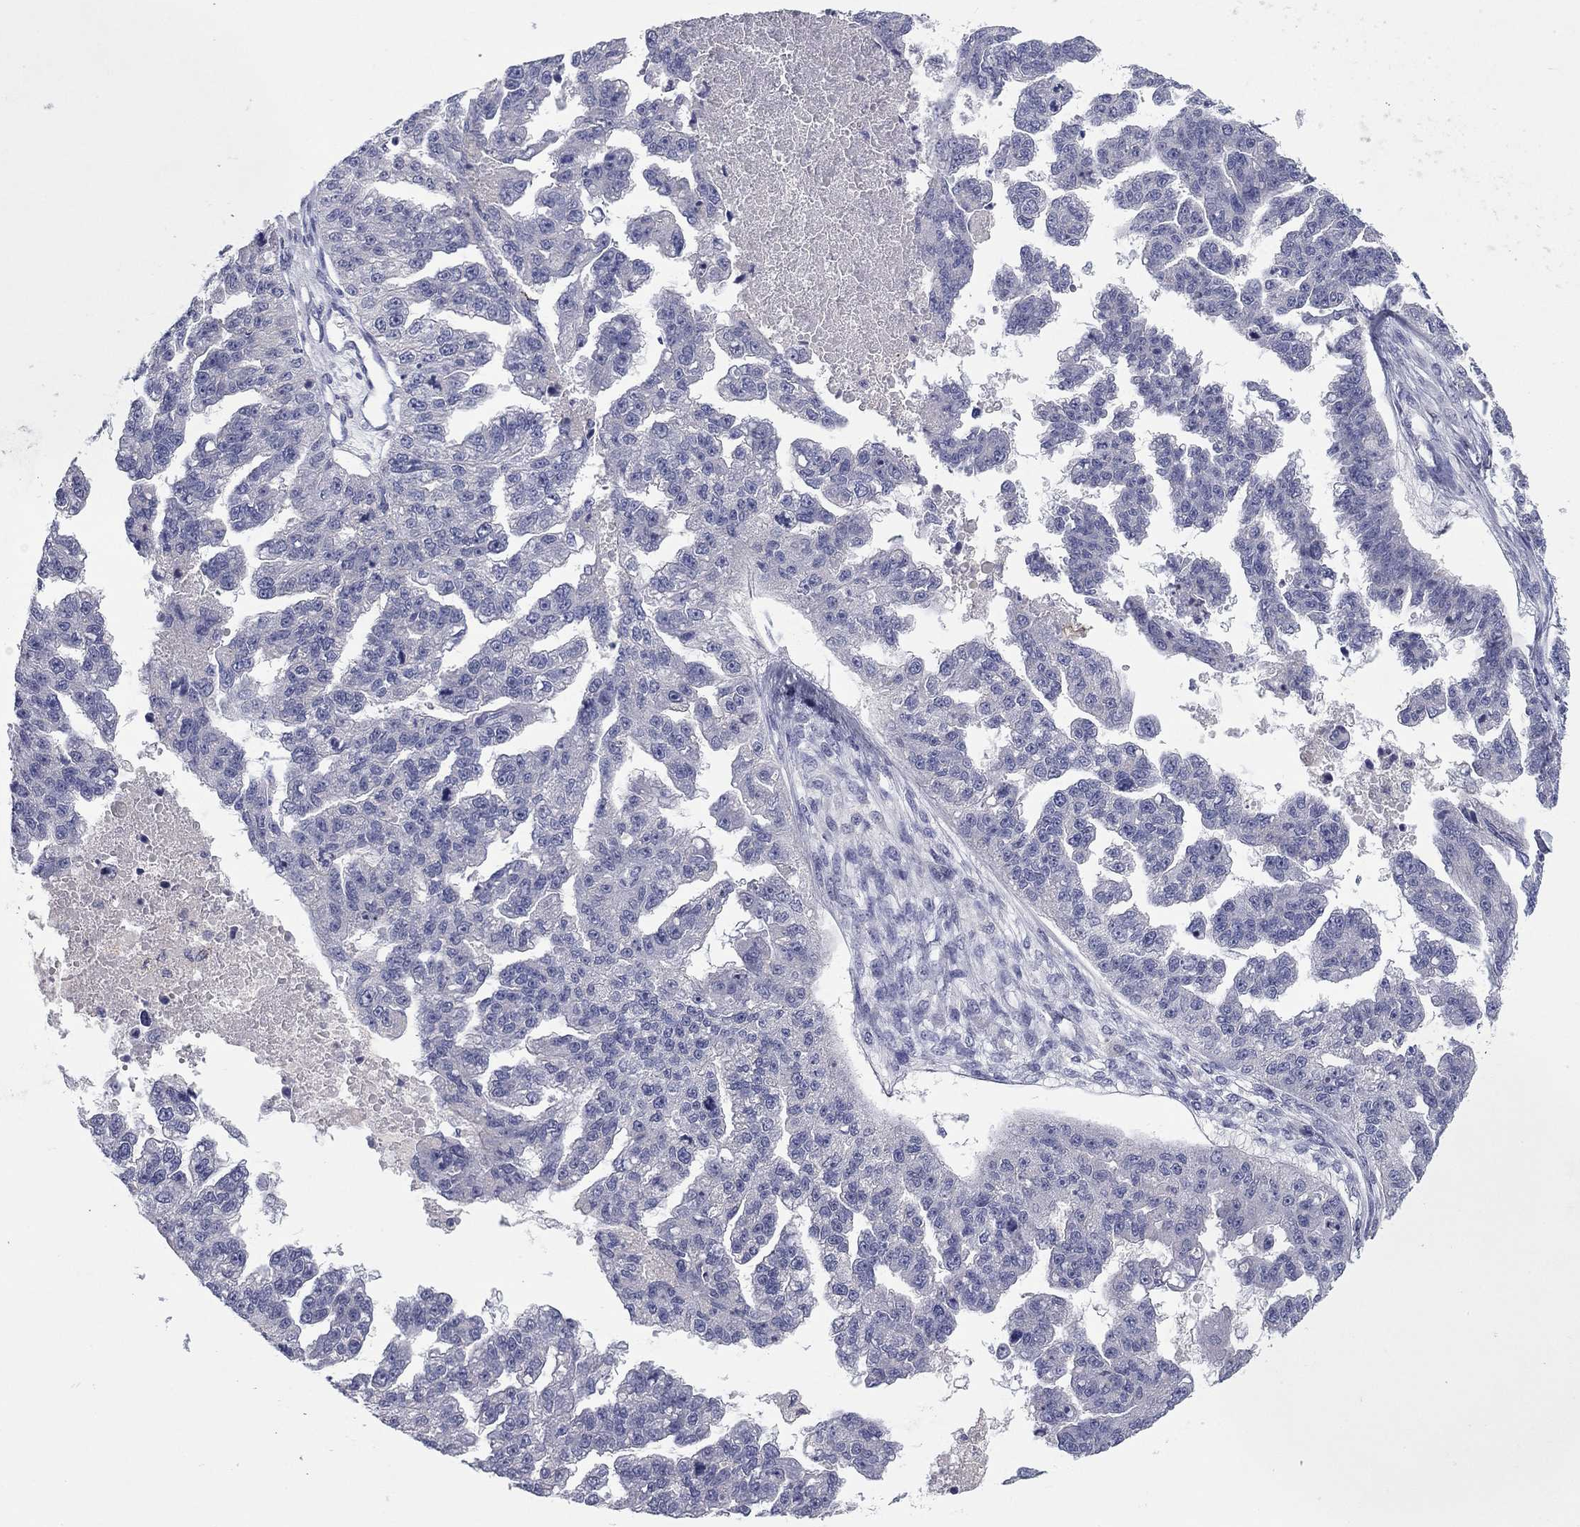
{"staining": {"intensity": "negative", "quantity": "none", "location": "none"}, "tissue": "ovarian cancer", "cell_type": "Tumor cells", "image_type": "cancer", "snomed": [{"axis": "morphology", "description": "Cystadenocarcinoma, serous, NOS"}, {"axis": "topography", "description": "Ovary"}], "caption": "The immunohistochemistry (IHC) image has no significant positivity in tumor cells of ovarian serous cystadenocarcinoma tissue. (Stains: DAB (3,3'-diaminobenzidine) IHC with hematoxylin counter stain, Microscopy: brightfield microscopy at high magnification).", "gene": "CNTNAP4", "patient": {"sex": "female", "age": 58}}